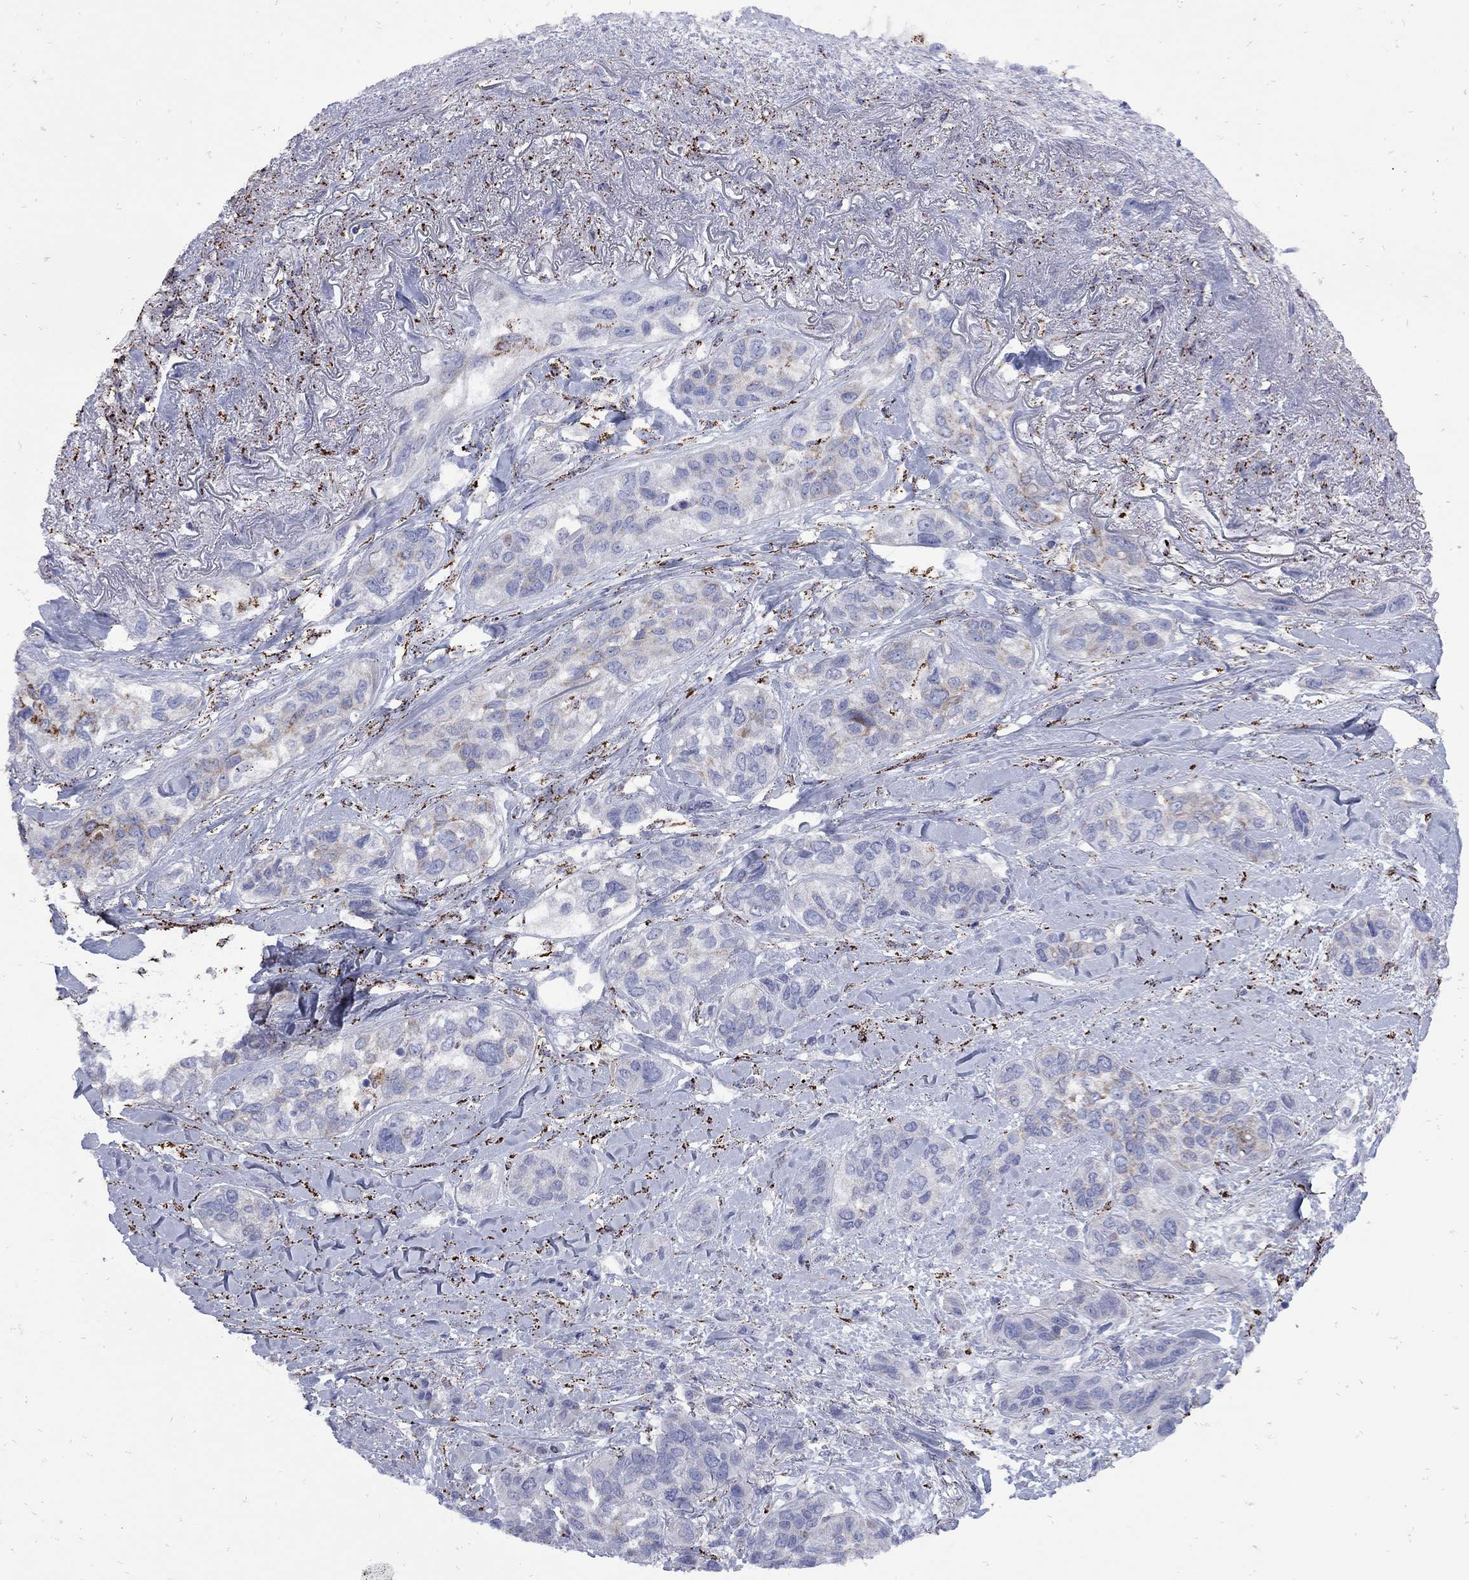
{"staining": {"intensity": "moderate", "quantity": "<25%", "location": "cytoplasmic/membranous"}, "tissue": "lung cancer", "cell_type": "Tumor cells", "image_type": "cancer", "snomed": [{"axis": "morphology", "description": "Squamous cell carcinoma, NOS"}, {"axis": "topography", "description": "Lung"}], "caption": "Approximately <25% of tumor cells in human squamous cell carcinoma (lung) exhibit moderate cytoplasmic/membranous protein positivity as visualized by brown immunohistochemical staining.", "gene": "SESTD1", "patient": {"sex": "female", "age": 70}}